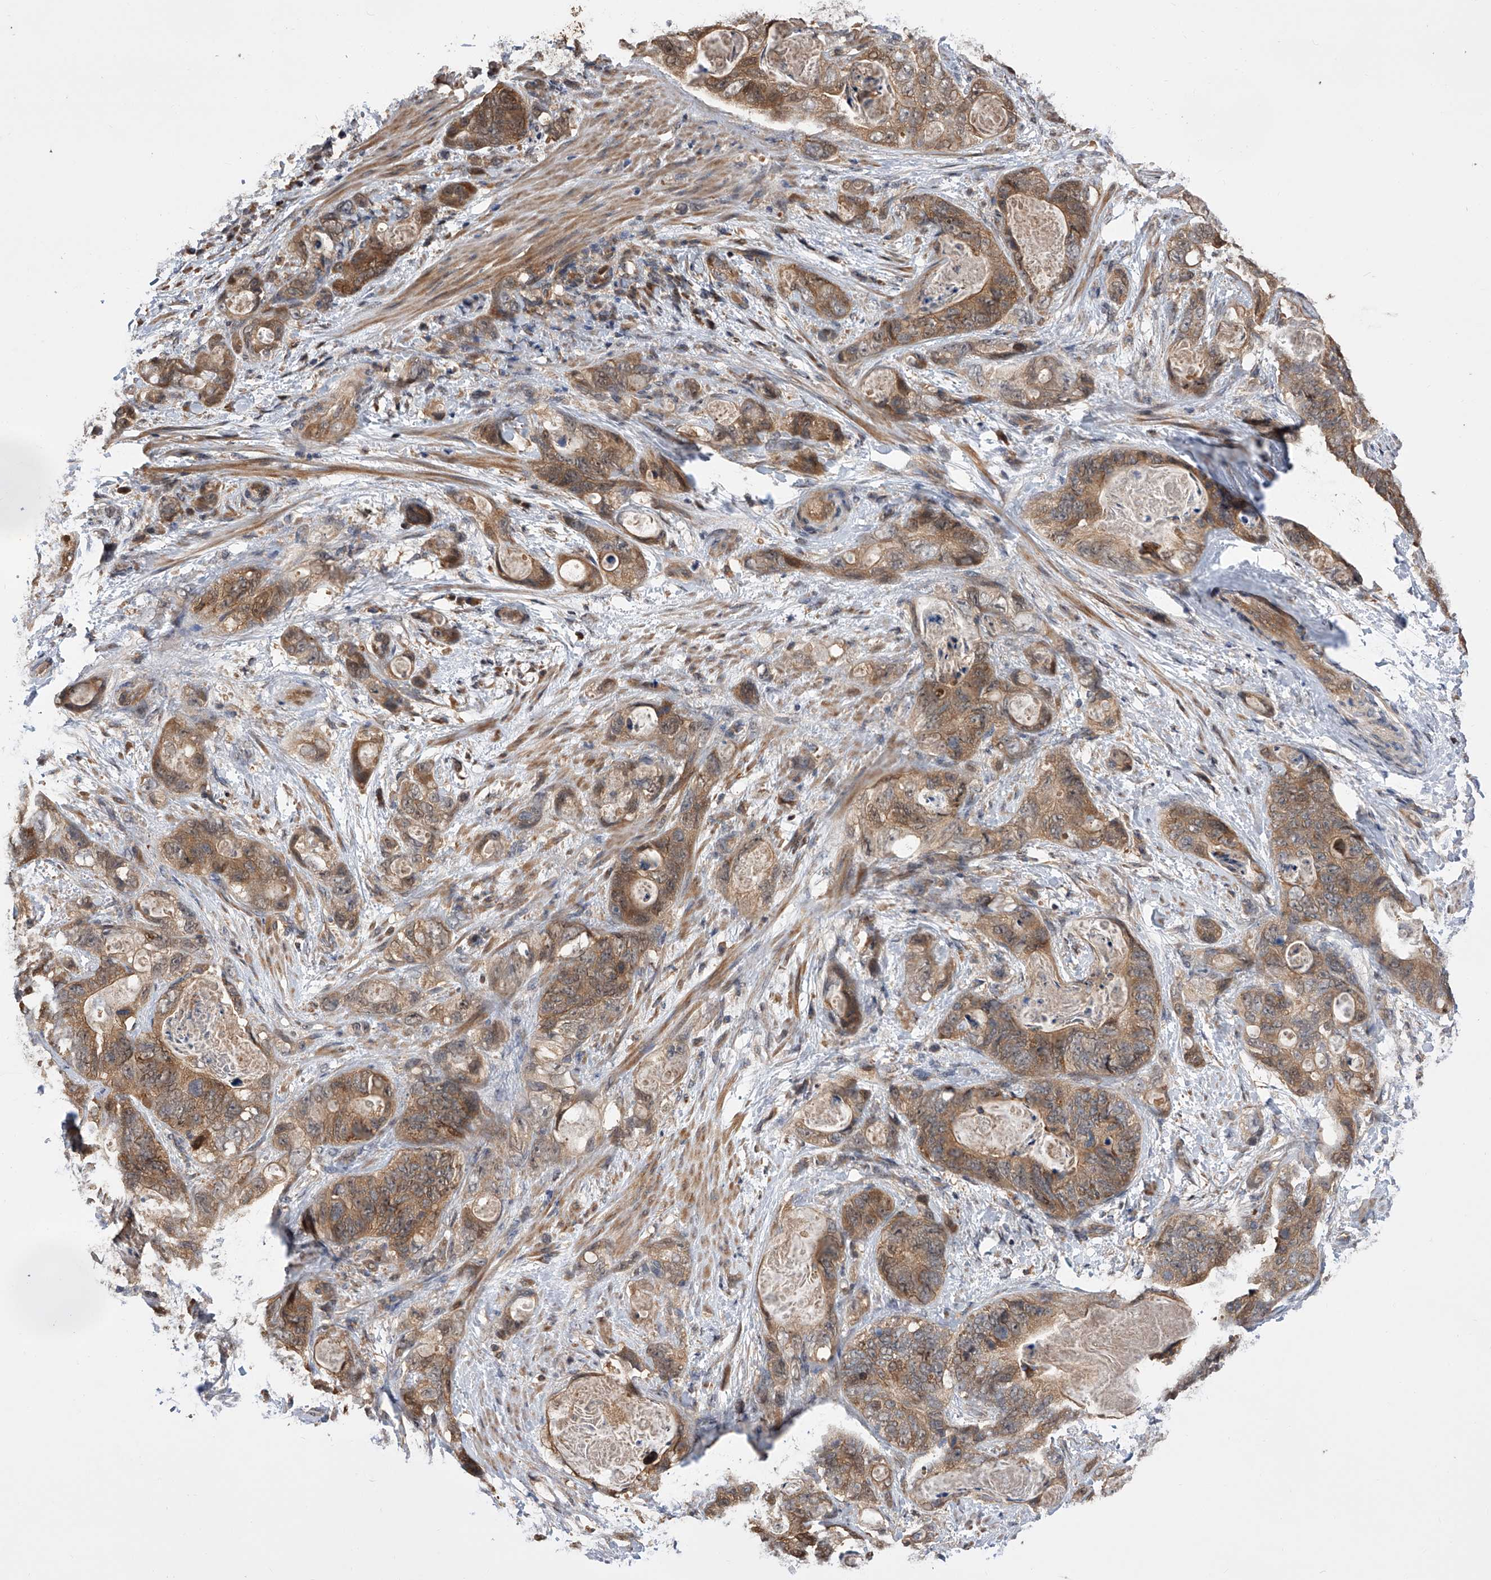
{"staining": {"intensity": "moderate", "quantity": ">75%", "location": "cytoplasmic/membranous"}, "tissue": "stomach cancer", "cell_type": "Tumor cells", "image_type": "cancer", "snomed": [{"axis": "morphology", "description": "Normal tissue, NOS"}, {"axis": "morphology", "description": "Adenocarcinoma, NOS"}, {"axis": "topography", "description": "Stomach"}], "caption": "Stomach cancer (adenocarcinoma) stained with DAB (3,3'-diaminobenzidine) immunohistochemistry demonstrates medium levels of moderate cytoplasmic/membranous staining in approximately >75% of tumor cells.", "gene": "GMDS", "patient": {"sex": "female", "age": 89}}